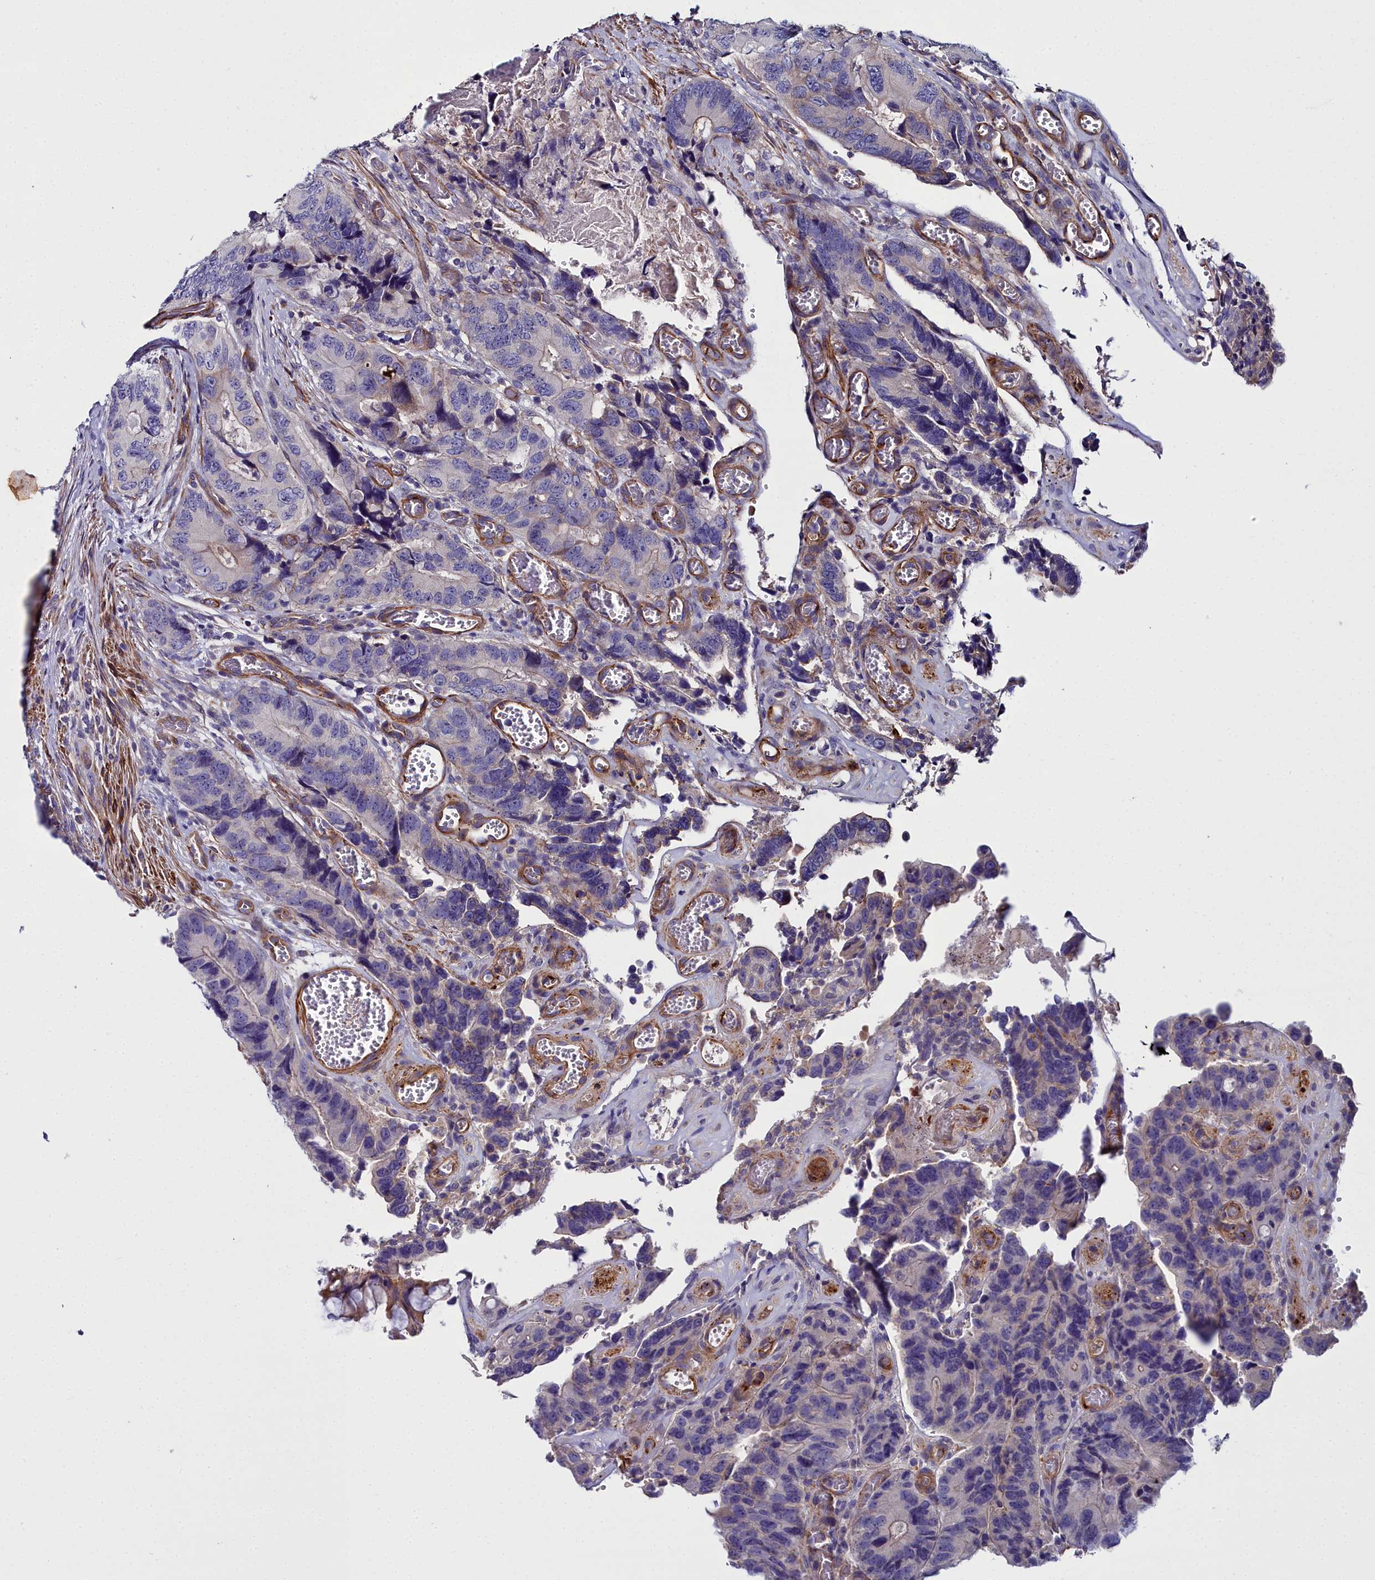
{"staining": {"intensity": "weak", "quantity": "<25%", "location": "cytoplasmic/membranous"}, "tissue": "colorectal cancer", "cell_type": "Tumor cells", "image_type": "cancer", "snomed": [{"axis": "morphology", "description": "Adenocarcinoma, NOS"}, {"axis": "topography", "description": "Colon"}], "caption": "DAB immunohistochemical staining of human colorectal adenocarcinoma exhibits no significant positivity in tumor cells.", "gene": "FADS3", "patient": {"sex": "male", "age": 84}}